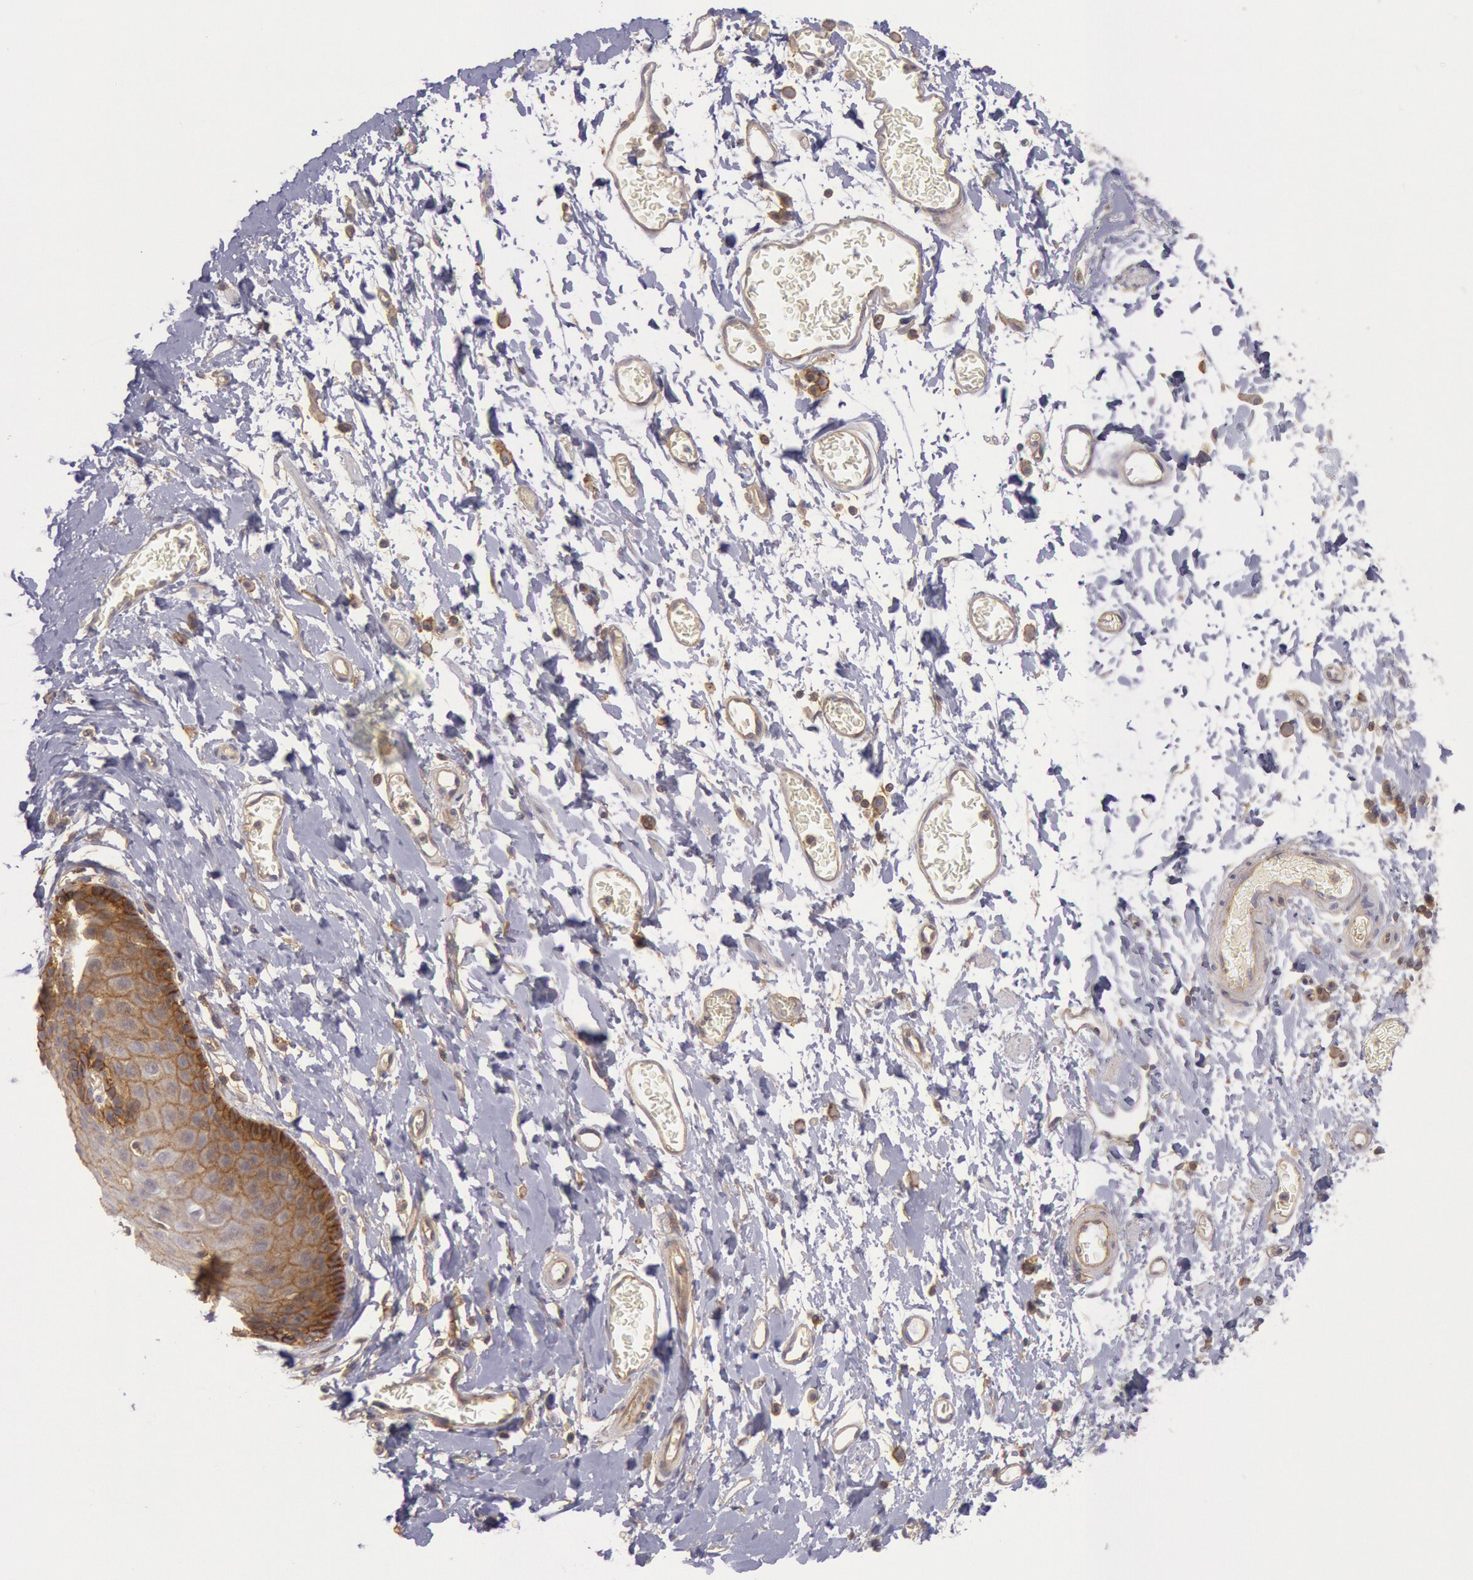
{"staining": {"intensity": "moderate", "quantity": ">75%", "location": "cytoplasmic/membranous"}, "tissue": "esophagus", "cell_type": "Squamous epithelial cells", "image_type": "normal", "snomed": [{"axis": "morphology", "description": "Normal tissue, NOS"}, {"axis": "topography", "description": "Esophagus"}], "caption": "Immunohistochemistry (IHC) photomicrograph of benign esophagus: esophagus stained using IHC displays medium levels of moderate protein expression localized specifically in the cytoplasmic/membranous of squamous epithelial cells, appearing as a cytoplasmic/membranous brown color.", "gene": "STX4", "patient": {"sex": "male", "age": 70}}